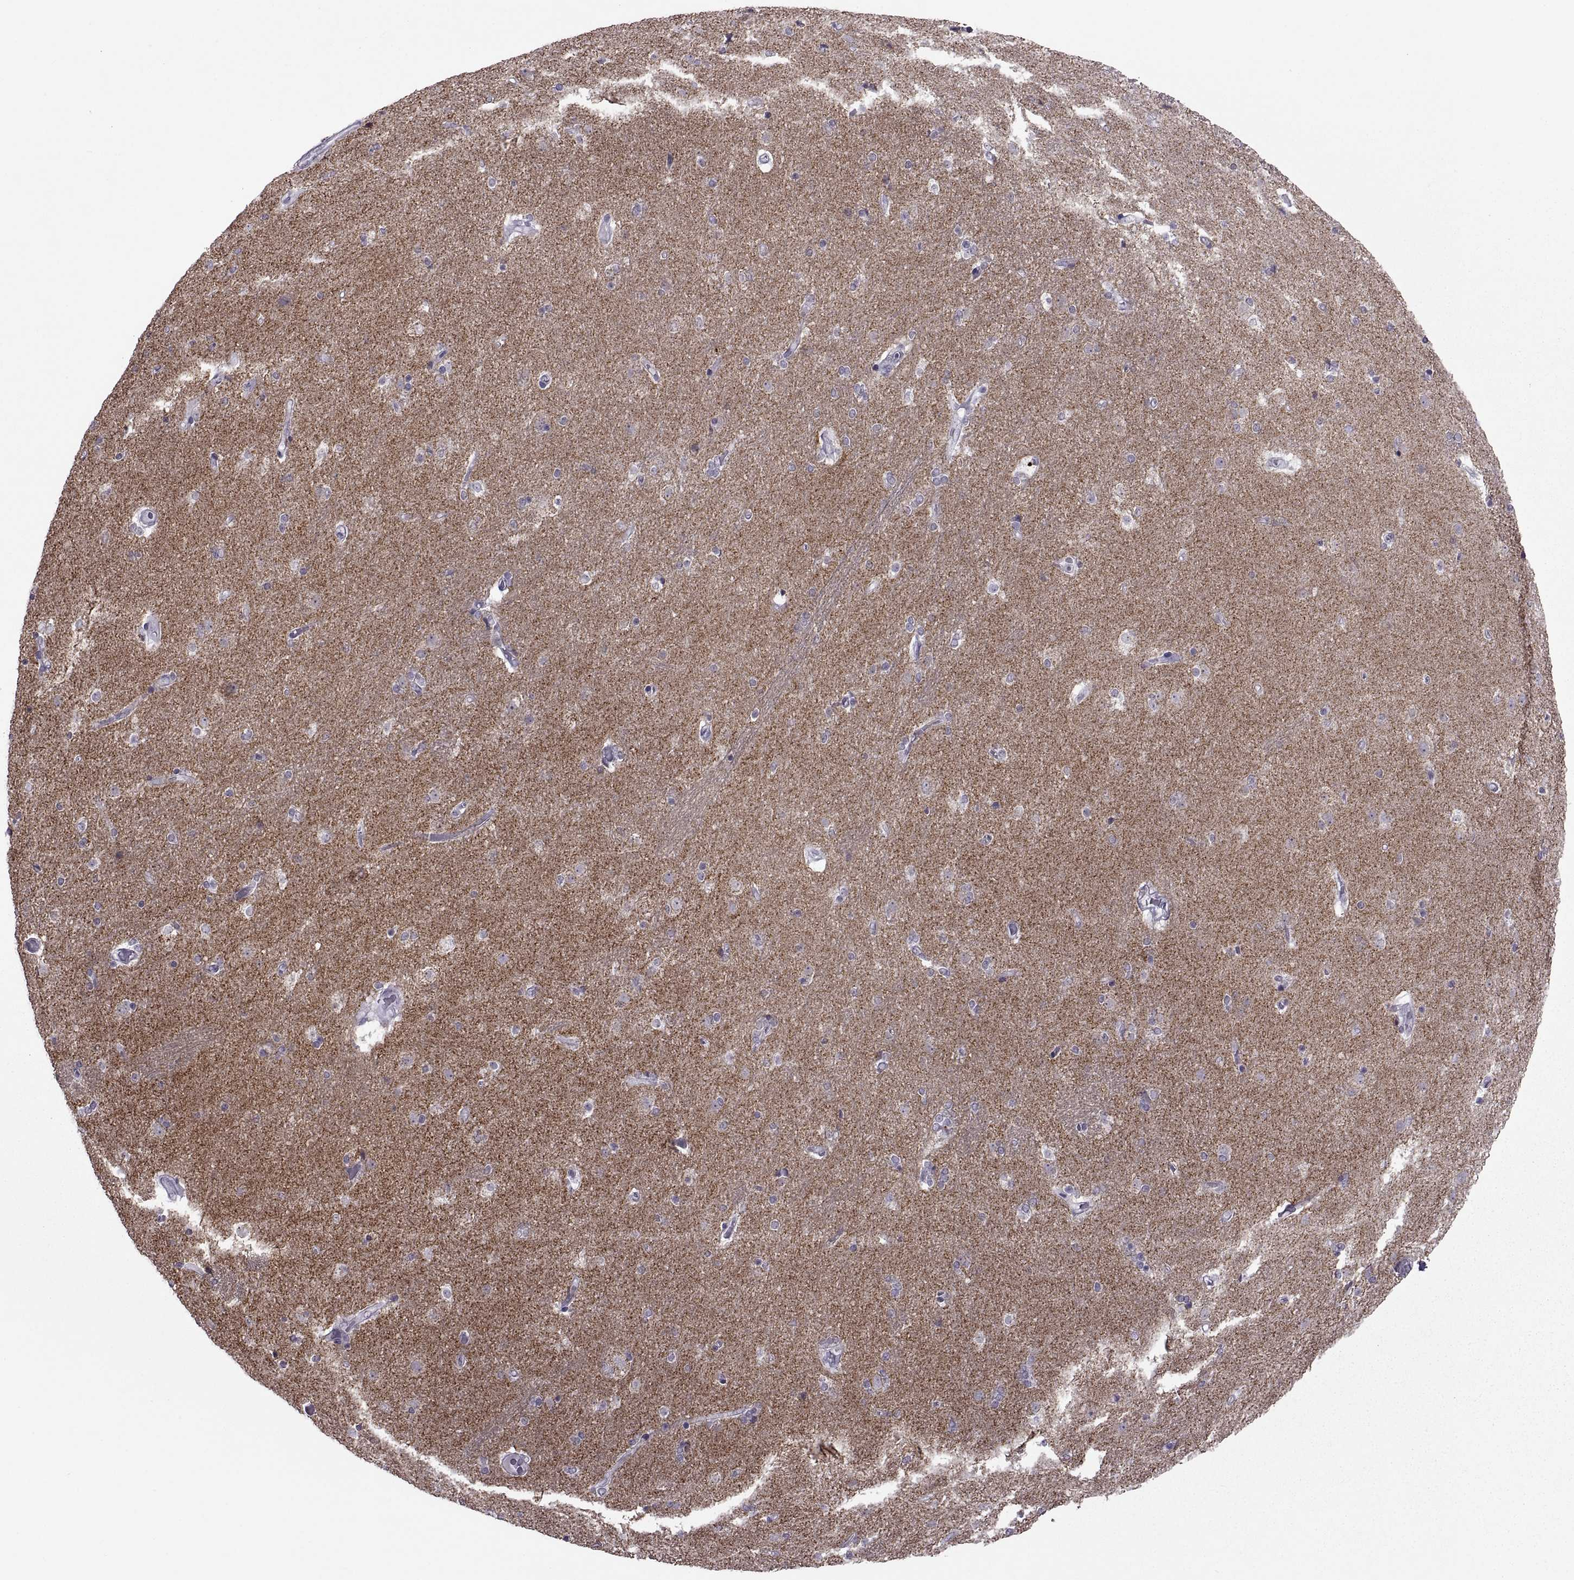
{"staining": {"intensity": "negative", "quantity": "none", "location": "none"}, "tissue": "caudate", "cell_type": "Glial cells", "image_type": "normal", "snomed": [{"axis": "morphology", "description": "Normal tissue, NOS"}, {"axis": "topography", "description": "Lateral ventricle wall"}], "caption": "Immunohistochemical staining of normal human caudate displays no significant positivity in glial cells.", "gene": "ASIC2", "patient": {"sex": "male", "age": 54}}